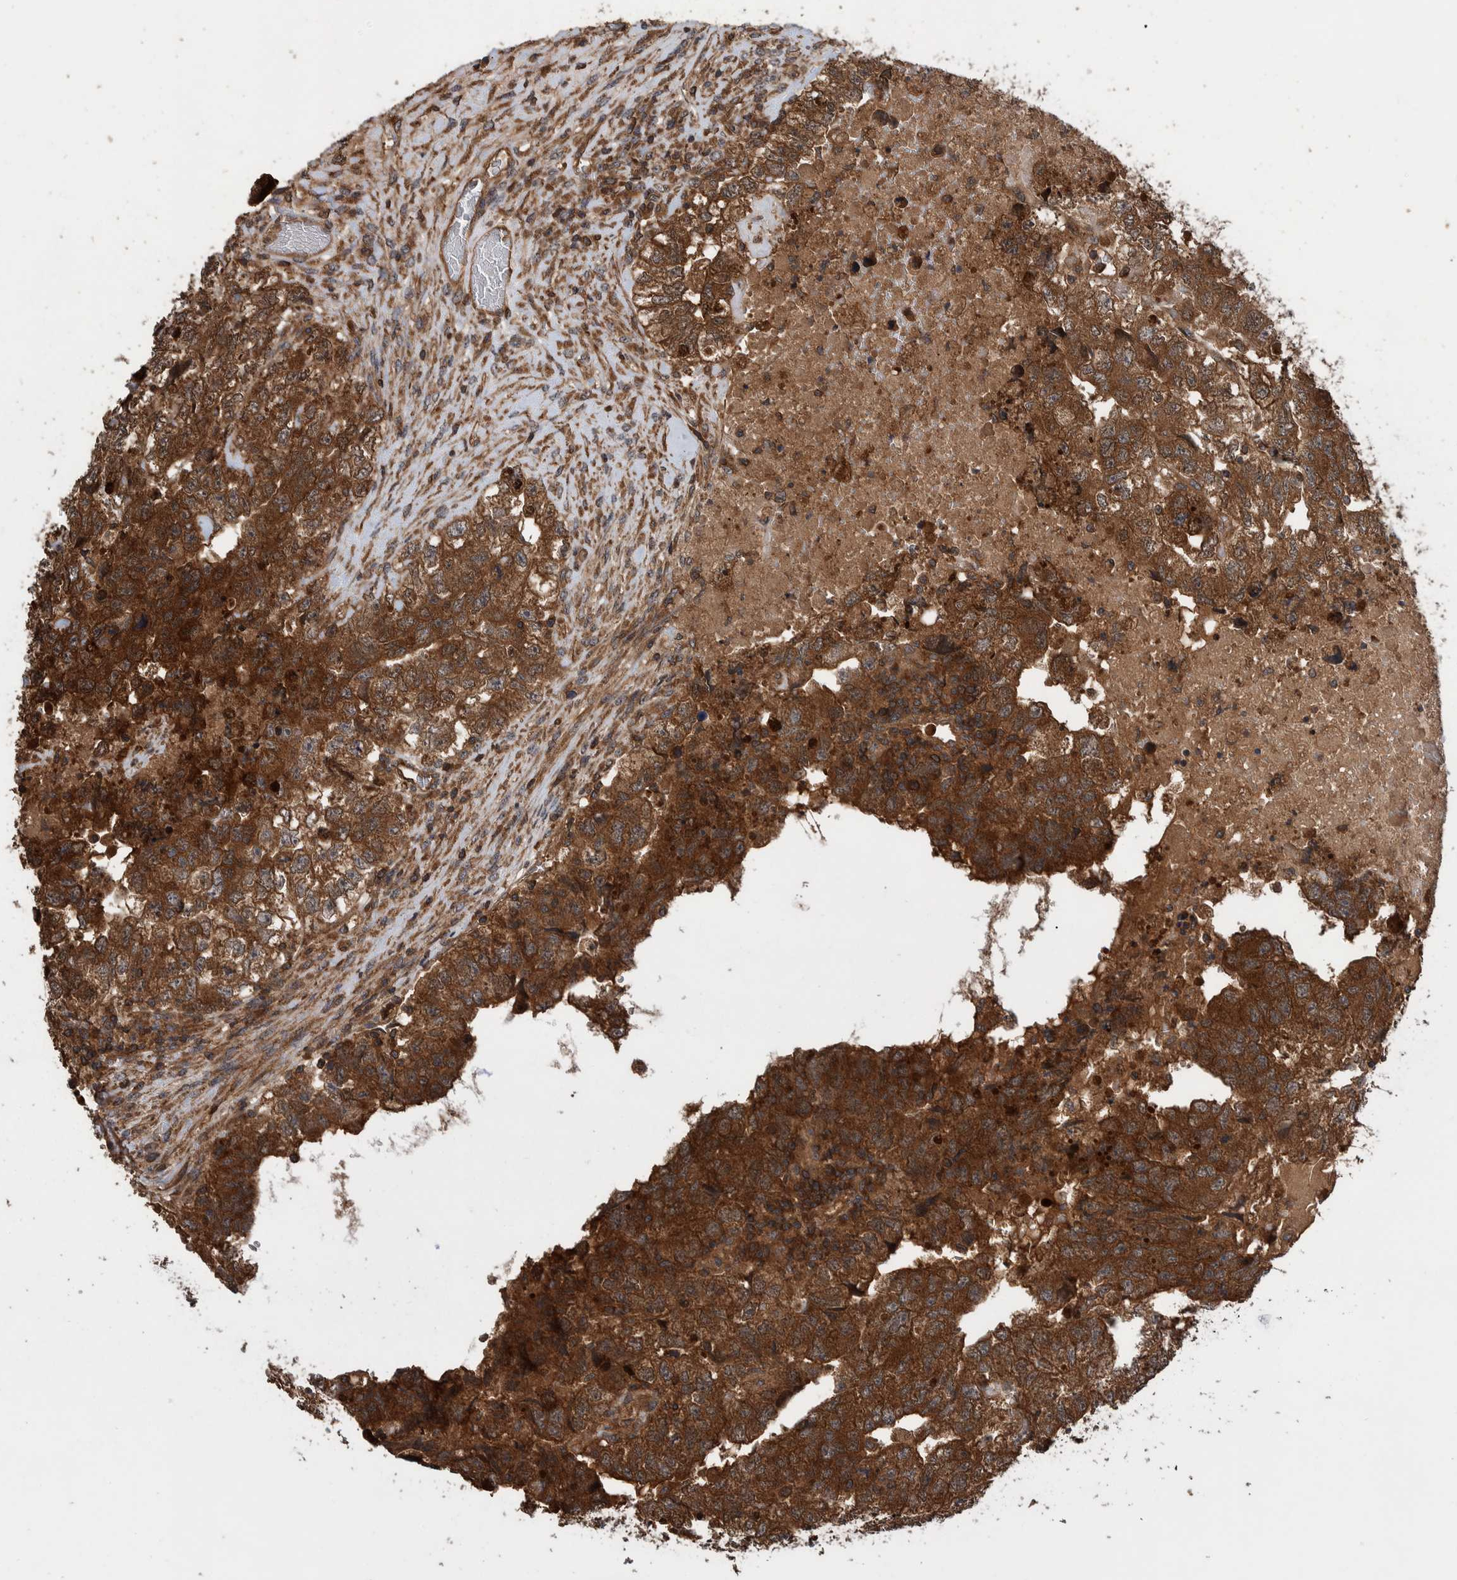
{"staining": {"intensity": "strong", "quantity": ">75%", "location": "cytoplasmic/membranous"}, "tissue": "testis cancer", "cell_type": "Tumor cells", "image_type": "cancer", "snomed": [{"axis": "morphology", "description": "Carcinoma, Embryonal, NOS"}, {"axis": "topography", "description": "Testis"}], "caption": "Protein expression analysis of testis cancer (embryonal carcinoma) shows strong cytoplasmic/membranous staining in approximately >75% of tumor cells.", "gene": "VBP1", "patient": {"sex": "male", "age": 36}}